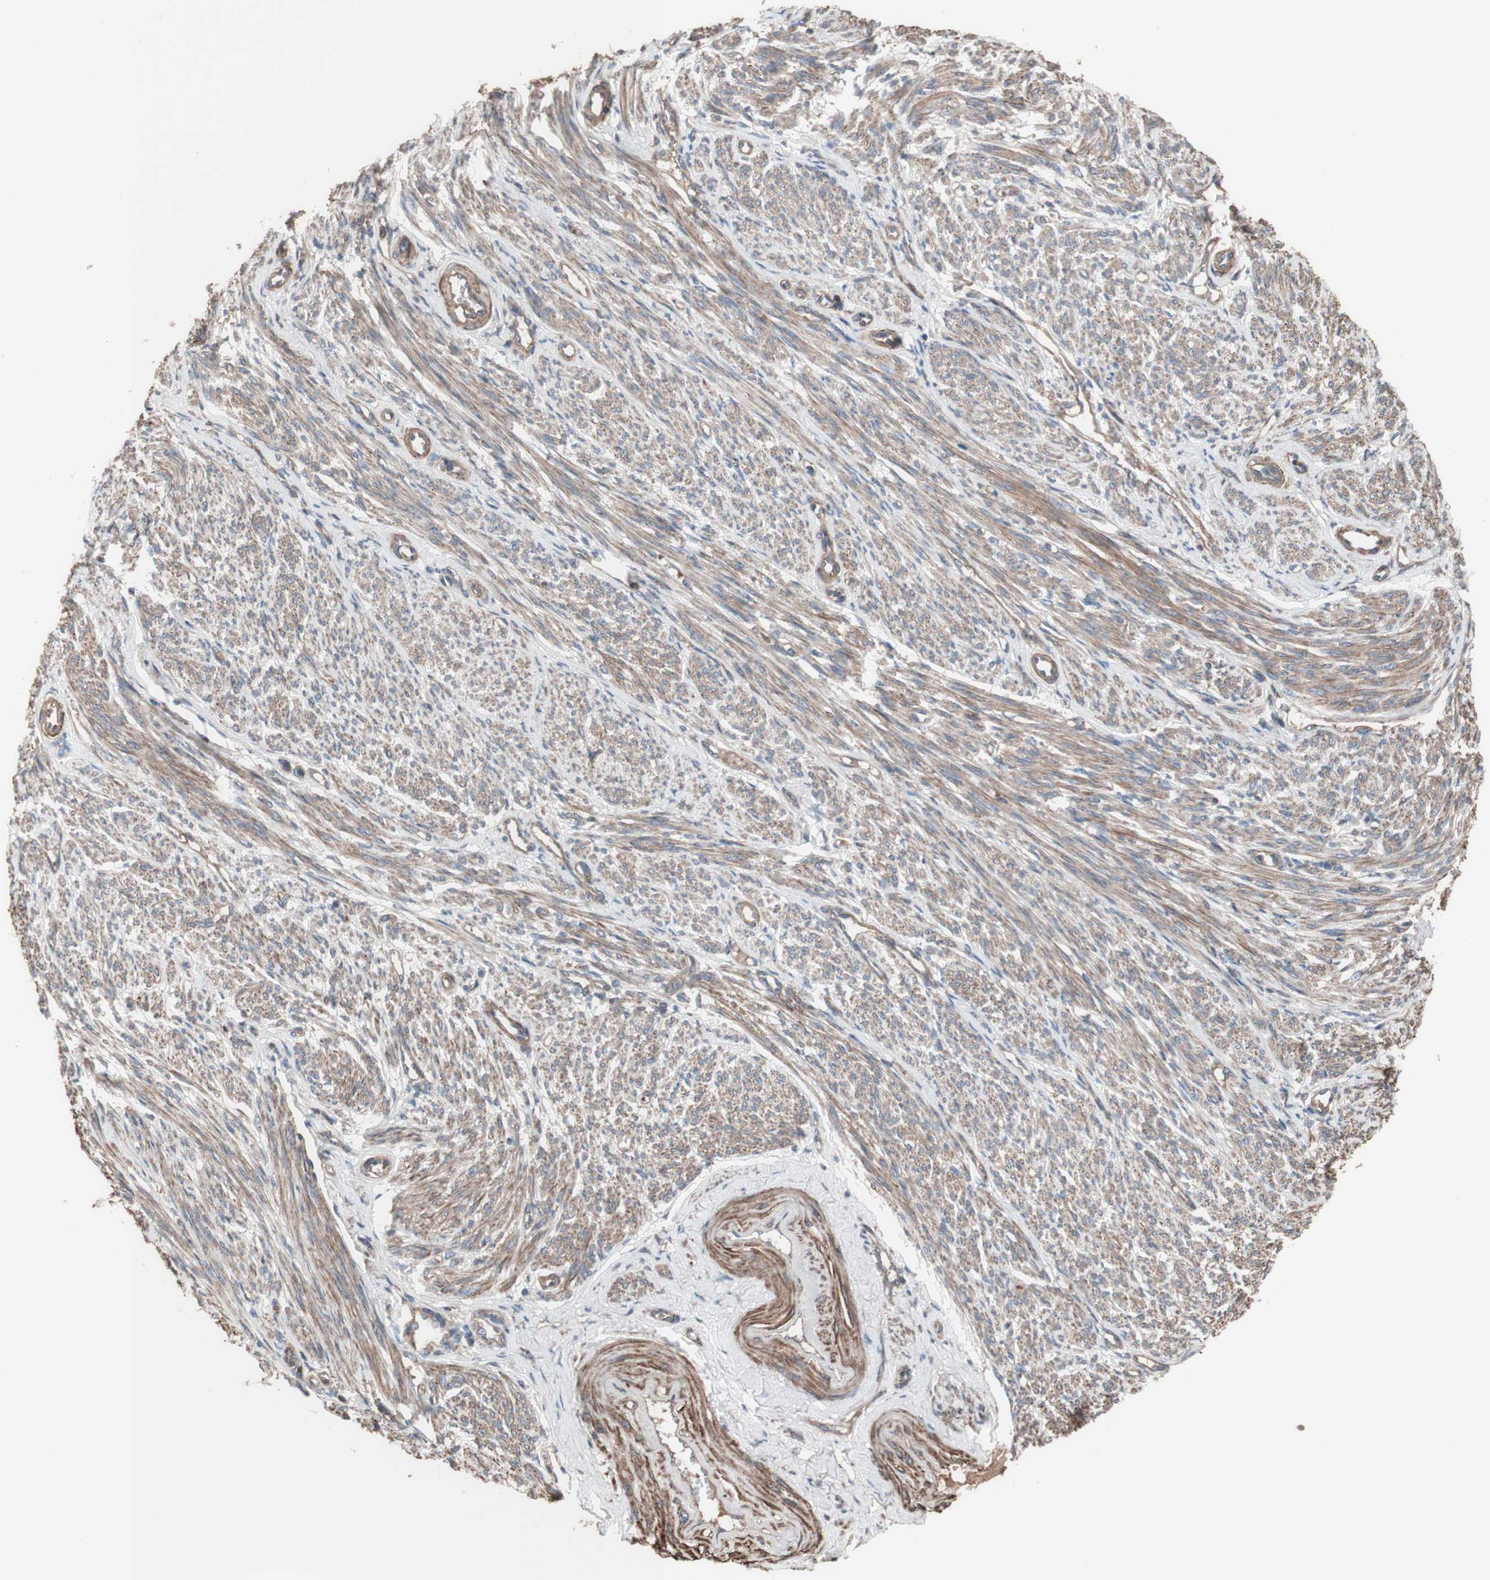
{"staining": {"intensity": "moderate", "quantity": ">75%", "location": "cytoplasmic/membranous"}, "tissue": "smooth muscle", "cell_type": "Smooth muscle cells", "image_type": "normal", "snomed": [{"axis": "morphology", "description": "Normal tissue, NOS"}, {"axis": "topography", "description": "Smooth muscle"}], "caption": "DAB (3,3'-diaminobenzidine) immunohistochemical staining of benign smooth muscle exhibits moderate cytoplasmic/membranous protein expression in approximately >75% of smooth muscle cells.", "gene": "COPB1", "patient": {"sex": "female", "age": 65}}